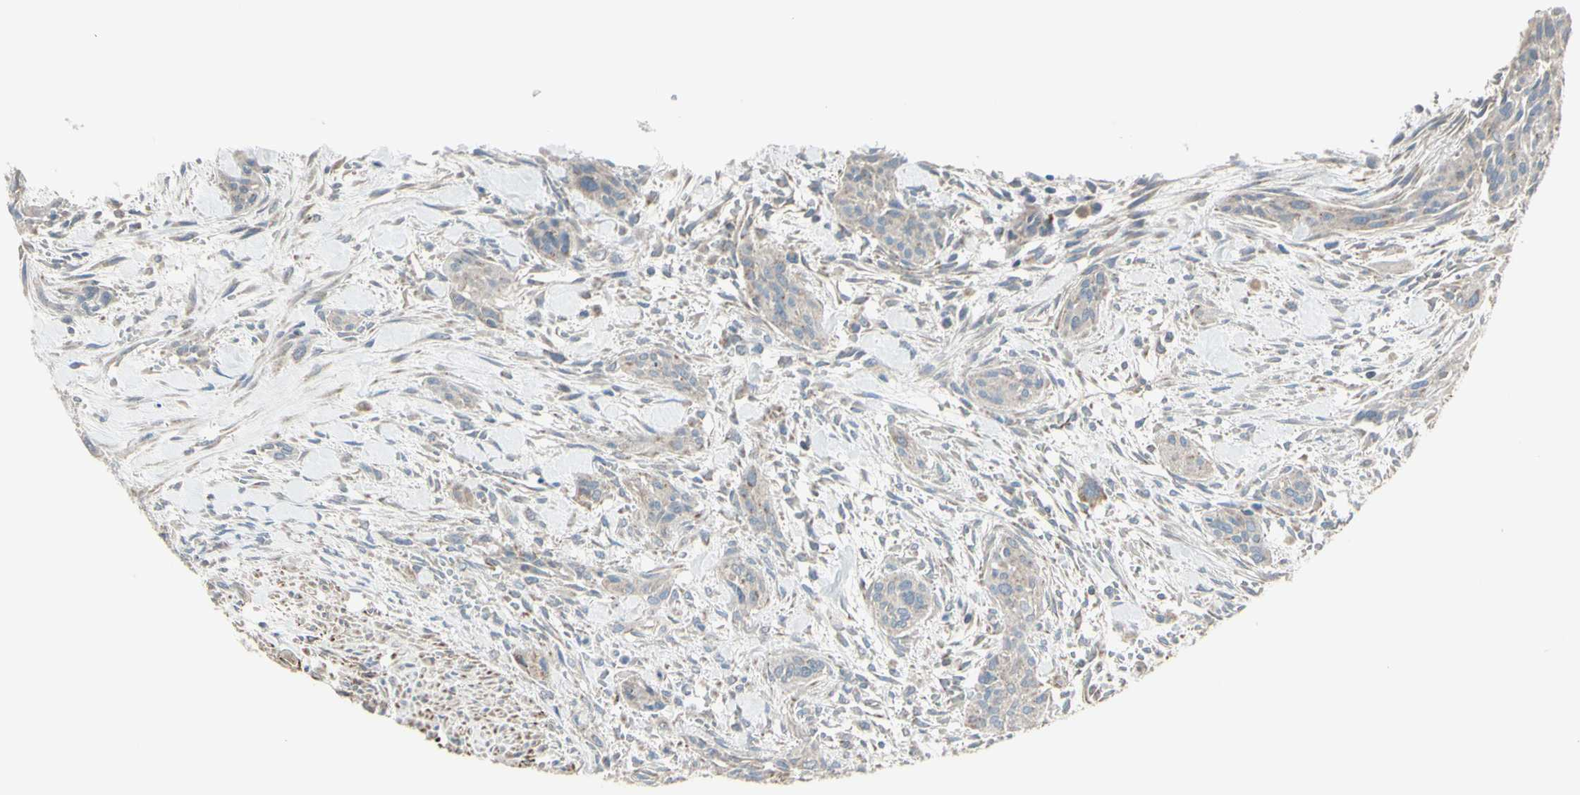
{"staining": {"intensity": "weak", "quantity": "25%-75%", "location": "cytoplasmic/membranous"}, "tissue": "urothelial cancer", "cell_type": "Tumor cells", "image_type": "cancer", "snomed": [{"axis": "morphology", "description": "Urothelial carcinoma, High grade"}, {"axis": "topography", "description": "Urinary bladder"}], "caption": "An immunohistochemistry photomicrograph of tumor tissue is shown. Protein staining in brown highlights weak cytoplasmic/membranous positivity in urothelial carcinoma (high-grade) within tumor cells.", "gene": "FAM171B", "patient": {"sex": "male", "age": 35}}